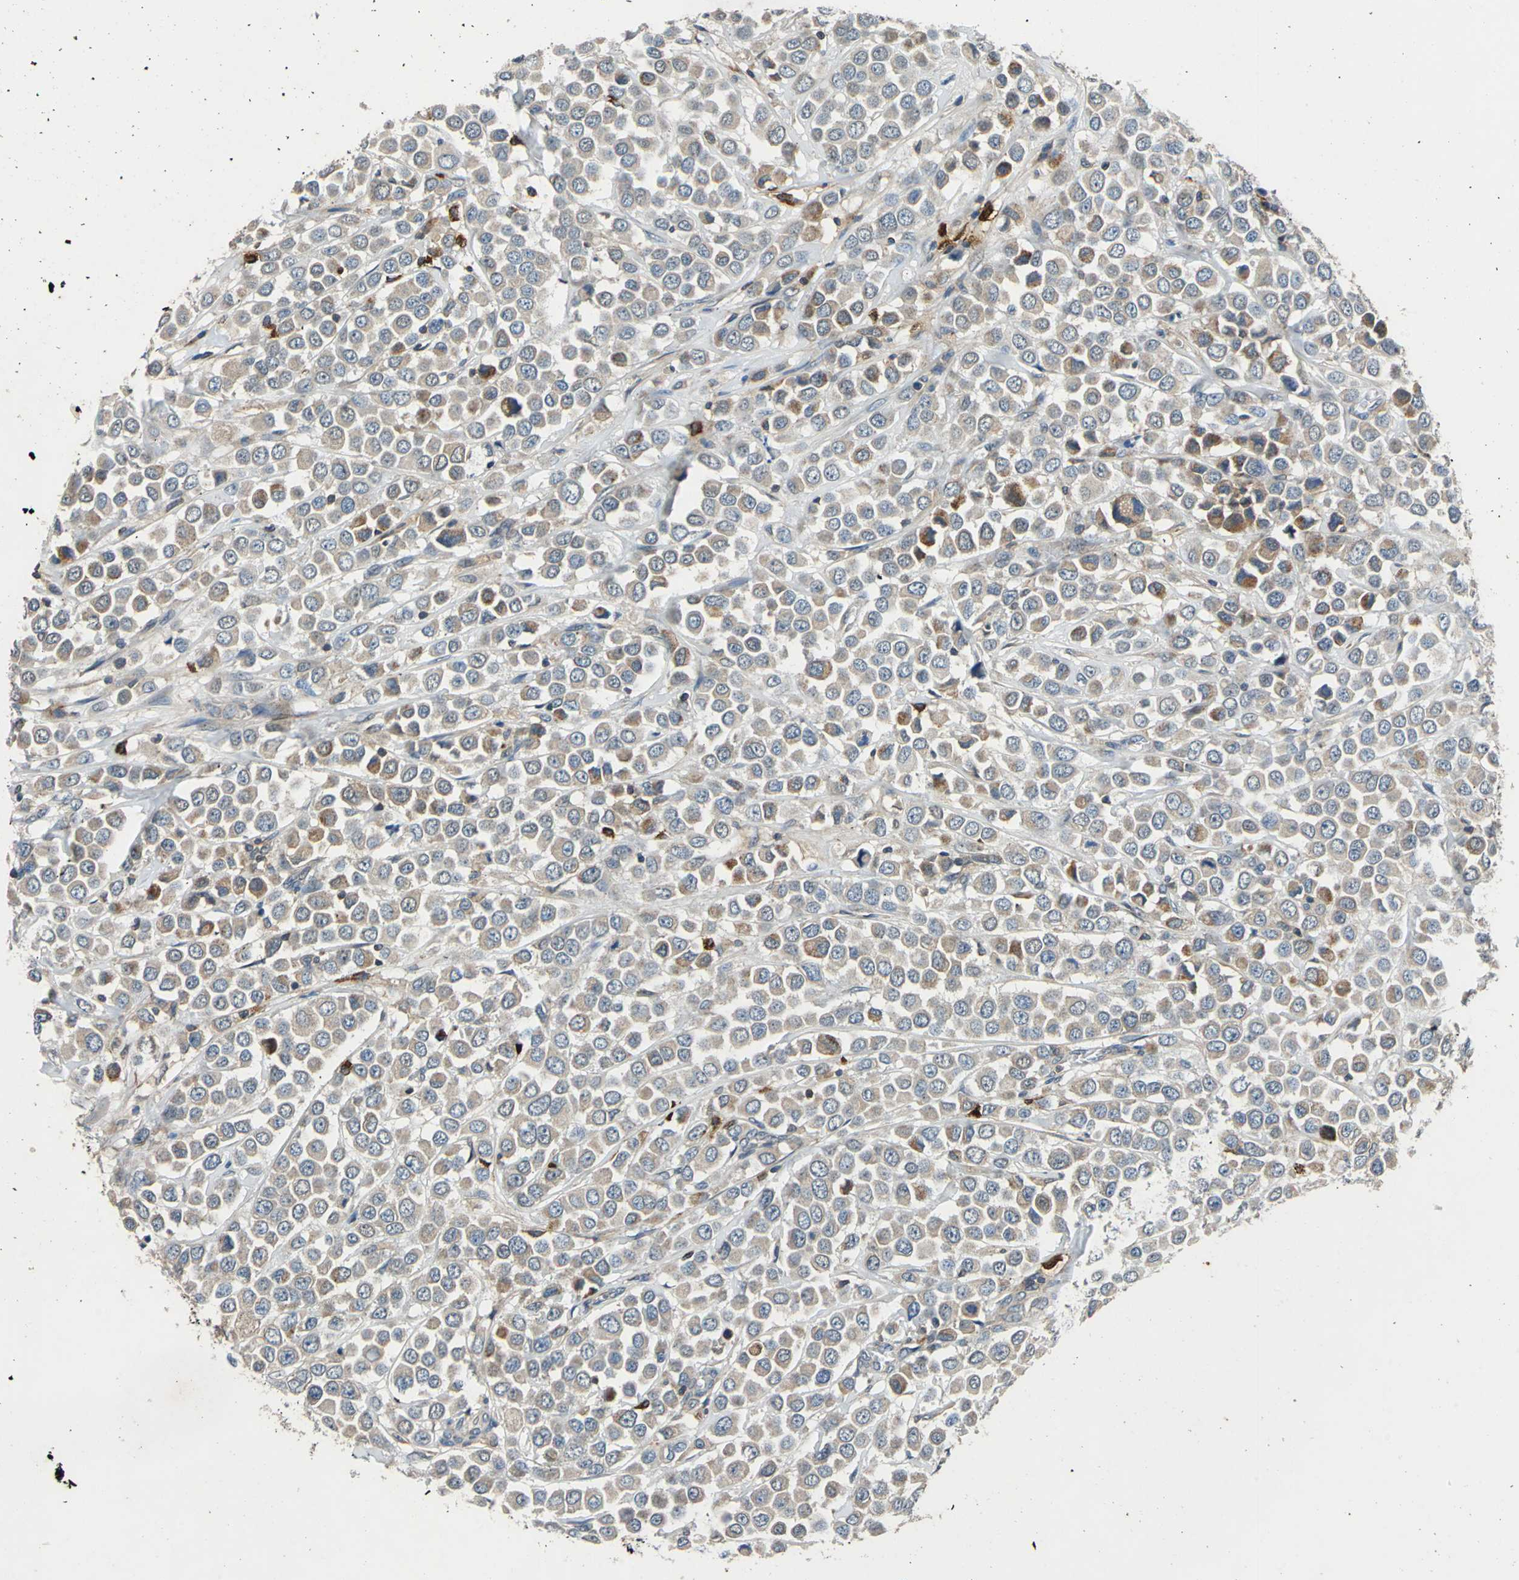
{"staining": {"intensity": "weak", "quantity": ">75%", "location": "cytoplasmic/membranous"}, "tissue": "breast cancer", "cell_type": "Tumor cells", "image_type": "cancer", "snomed": [{"axis": "morphology", "description": "Duct carcinoma"}, {"axis": "topography", "description": "Breast"}], "caption": "Immunohistochemical staining of breast cancer (intraductal carcinoma) reveals weak cytoplasmic/membranous protein positivity in about >75% of tumor cells.", "gene": "SLC19A2", "patient": {"sex": "female", "age": 61}}